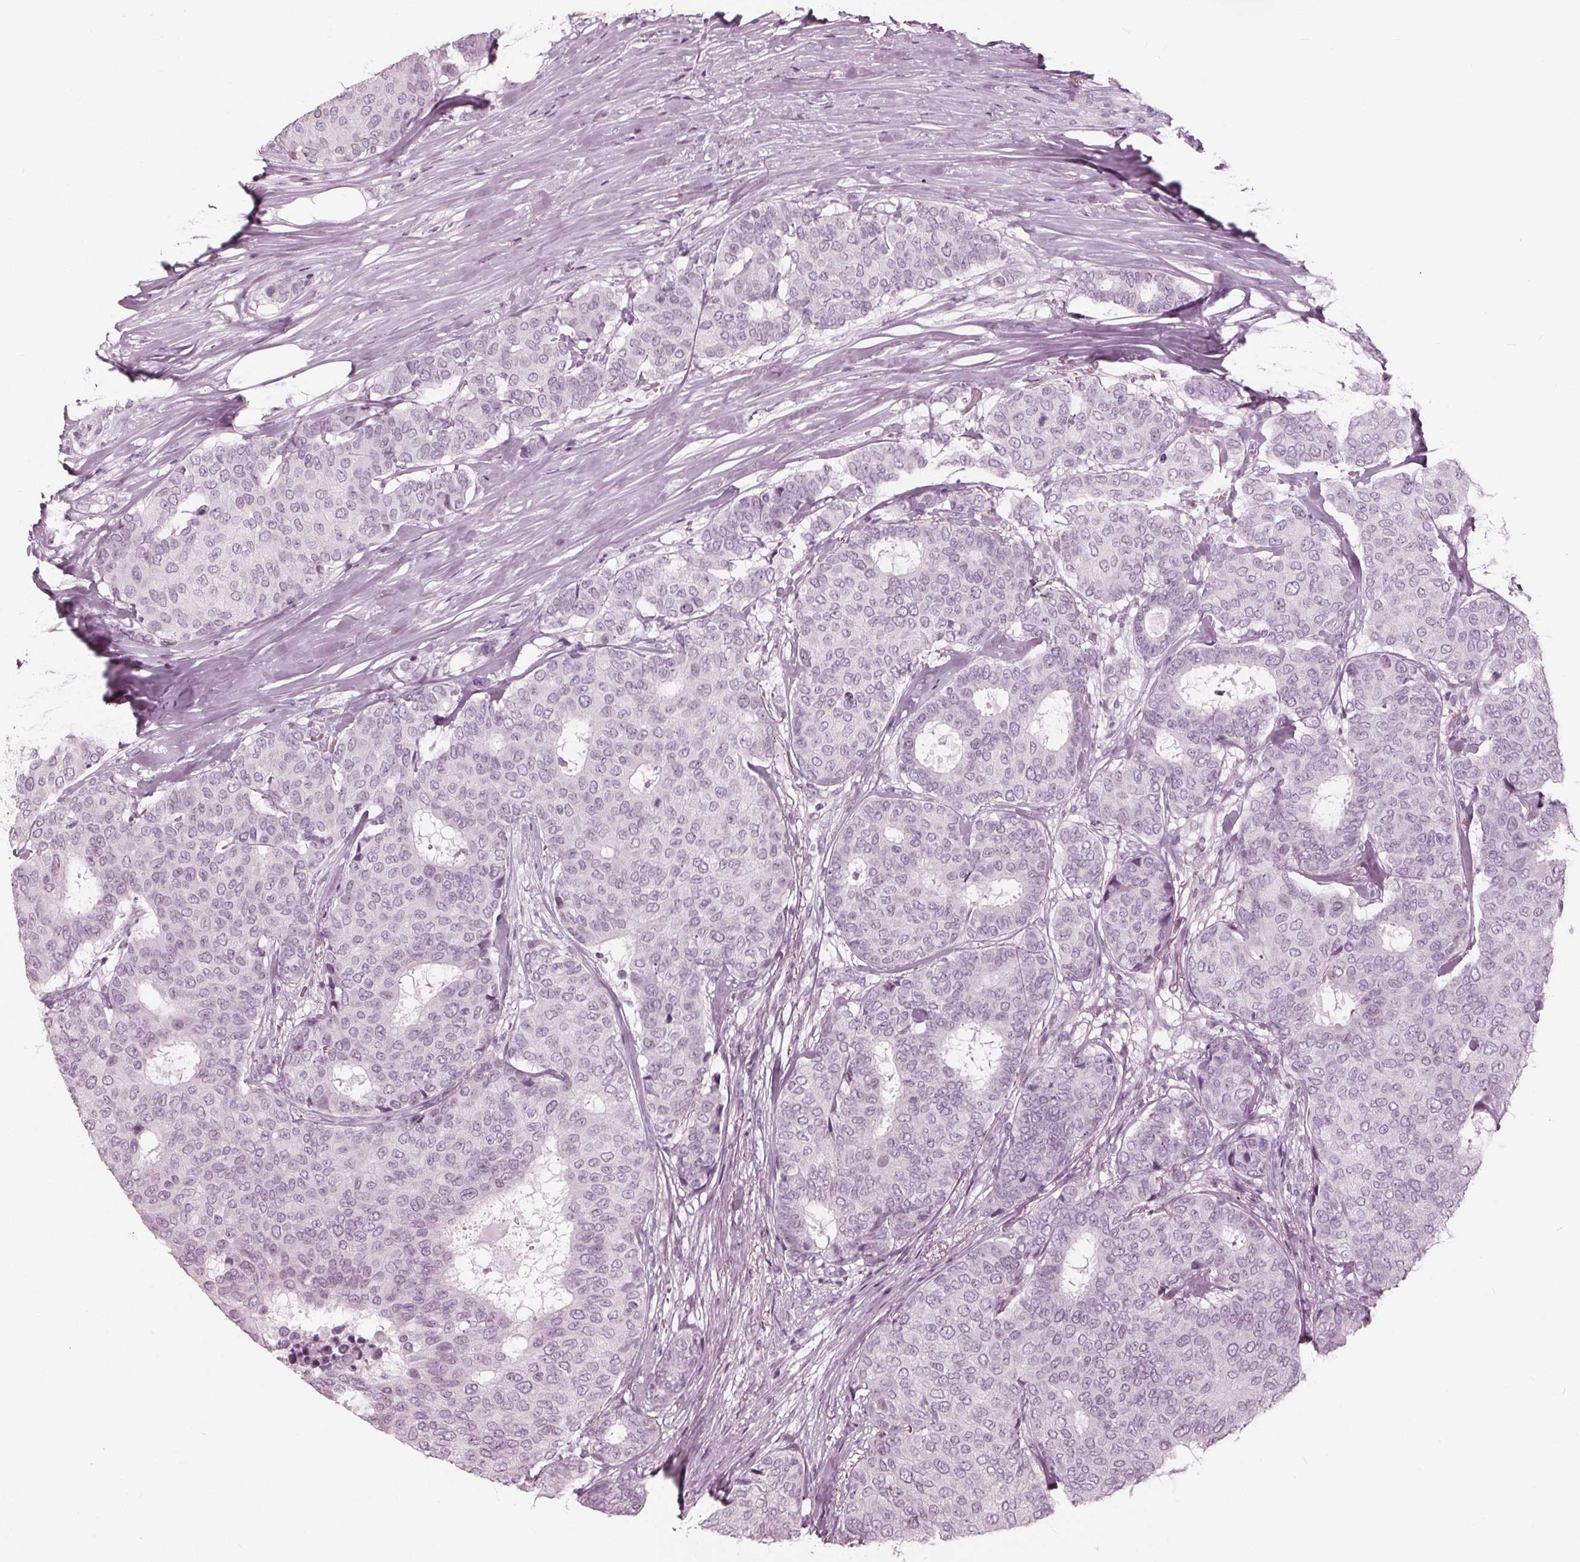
{"staining": {"intensity": "negative", "quantity": "none", "location": "none"}, "tissue": "breast cancer", "cell_type": "Tumor cells", "image_type": "cancer", "snomed": [{"axis": "morphology", "description": "Duct carcinoma"}, {"axis": "topography", "description": "Breast"}], "caption": "Immunohistochemical staining of human infiltrating ductal carcinoma (breast) shows no significant positivity in tumor cells.", "gene": "KRT28", "patient": {"sex": "female", "age": 75}}